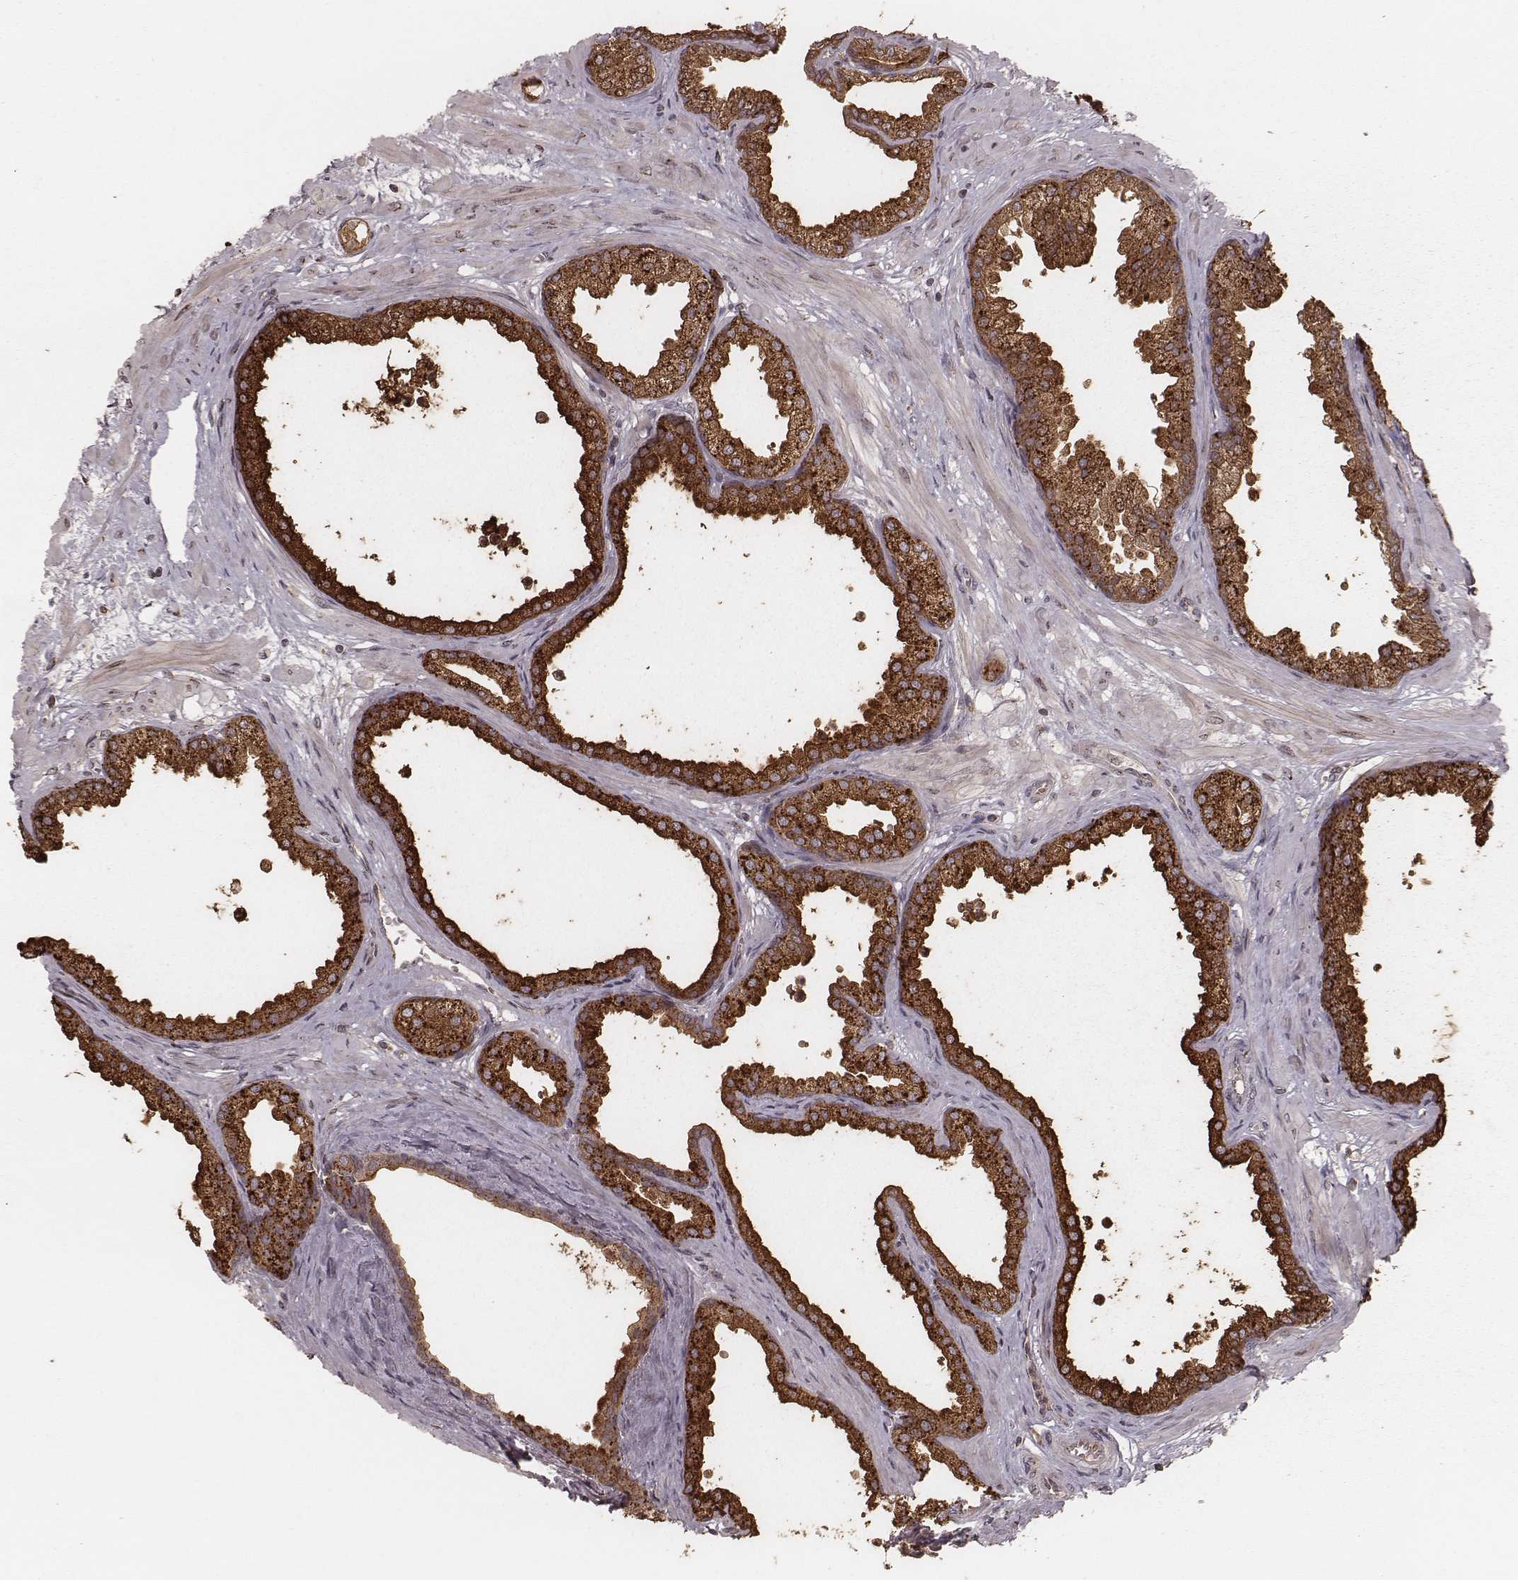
{"staining": {"intensity": "strong", "quantity": ">75%", "location": "cytoplasmic/membranous"}, "tissue": "prostate", "cell_type": "Glandular cells", "image_type": "normal", "snomed": [{"axis": "morphology", "description": "Normal tissue, NOS"}, {"axis": "topography", "description": "Prostate"}], "caption": "Glandular cells display strong cytoplasmic/membranous staining in approximately >75% of cells in unremarkable prostate.", "gene": "MYO19", "patient": {"sex": "male", "age": 37}}